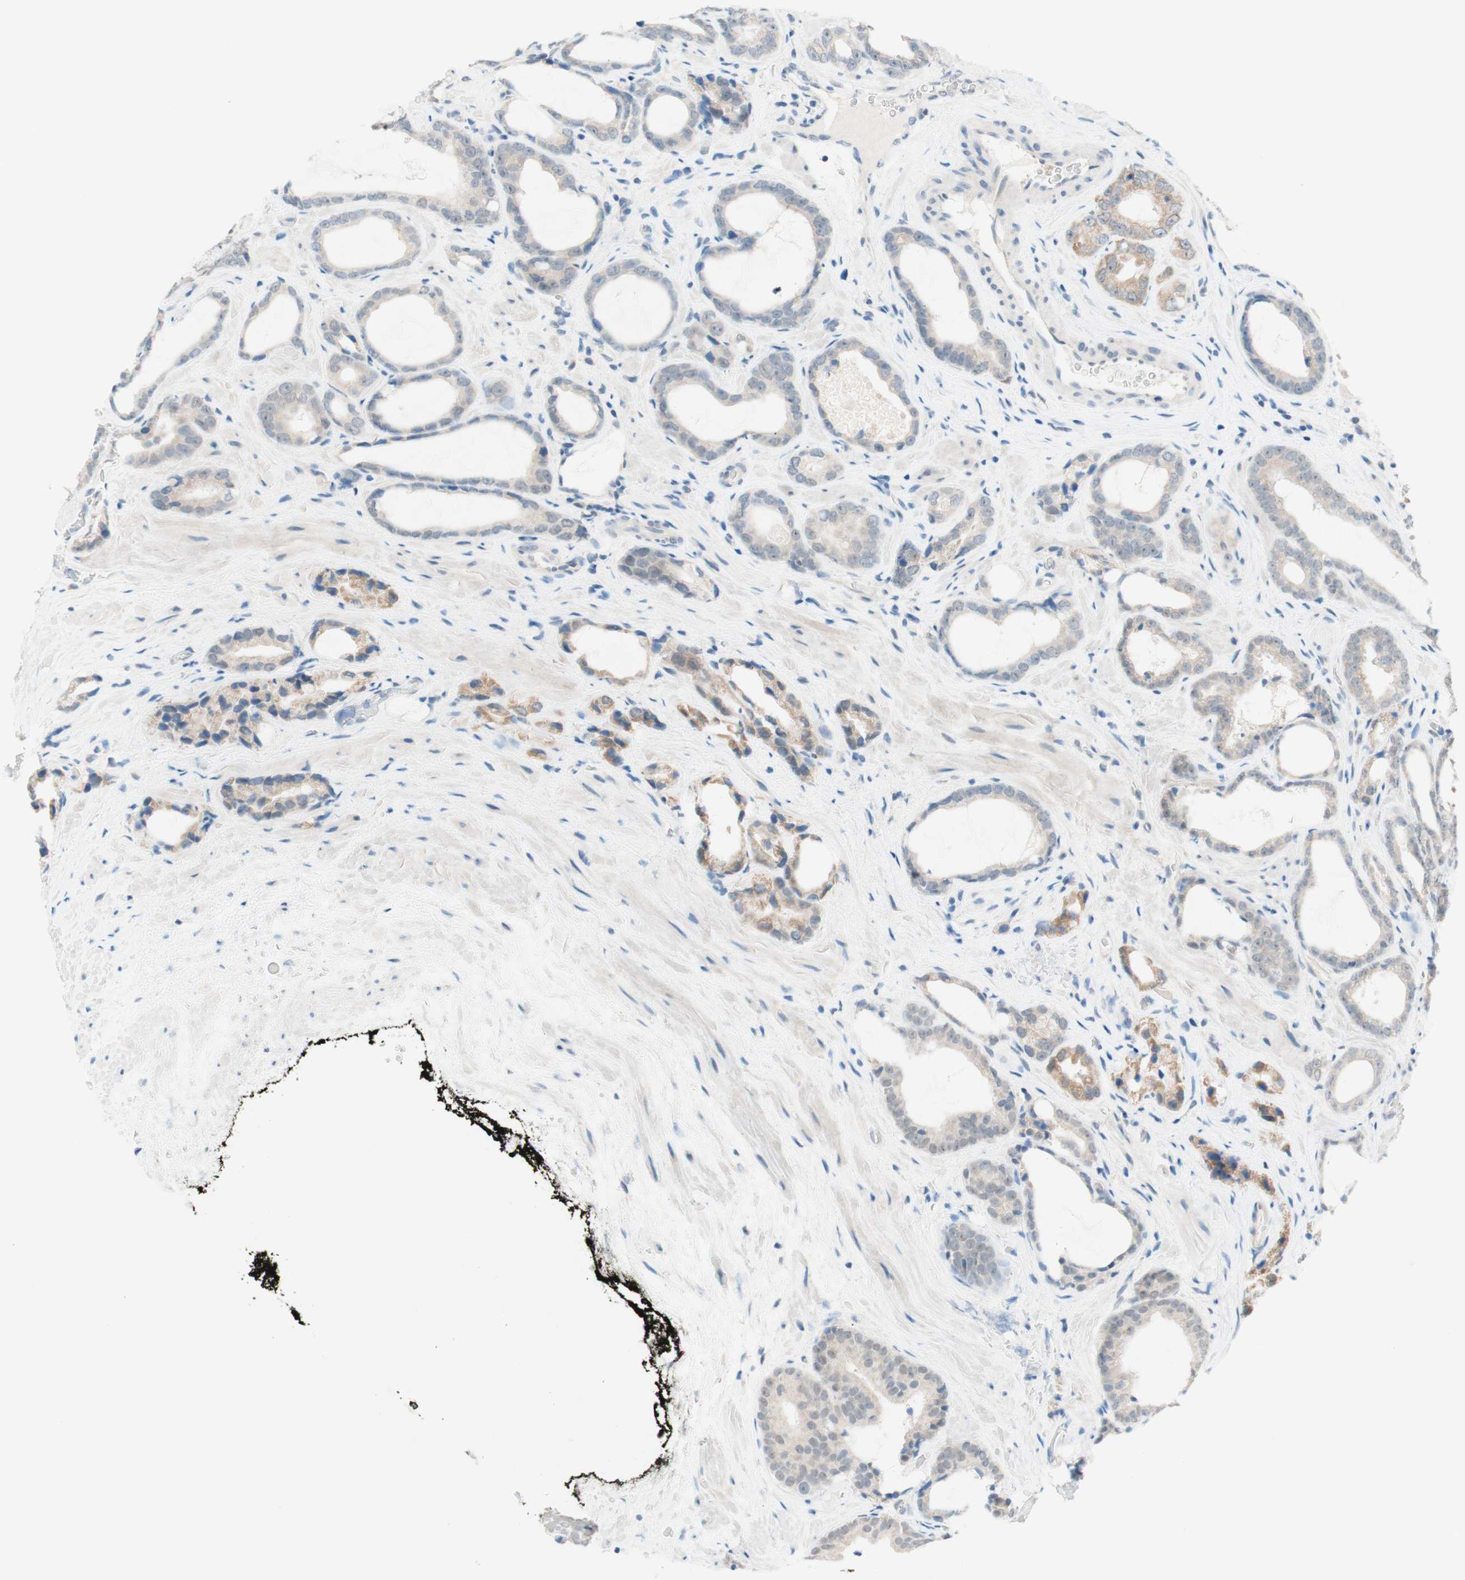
{"staining": {"intensity": "weak", "quantity": "<25%", "location": "cytoplasmic/membranous"}, "tissue": "prostate cancer", "cell_type": "Tumor cells", "image_type": "cancer", "snomed": [{"axis": "morphology", "description": "Adenocarcinoma, Low grade"}, {"axis": "topography", "description": "Prostate"}], "caption": "Immunohistochemical staining of human prostate cancer displays no significant expression in tumor cells. (Brightfield microscopy of DAB (3,3'-diaminobenzidine) immunohistochemistry (IHC) at high magnification).", "gene": "JPH1", "patient": {"sex": "male", "age": 60}}